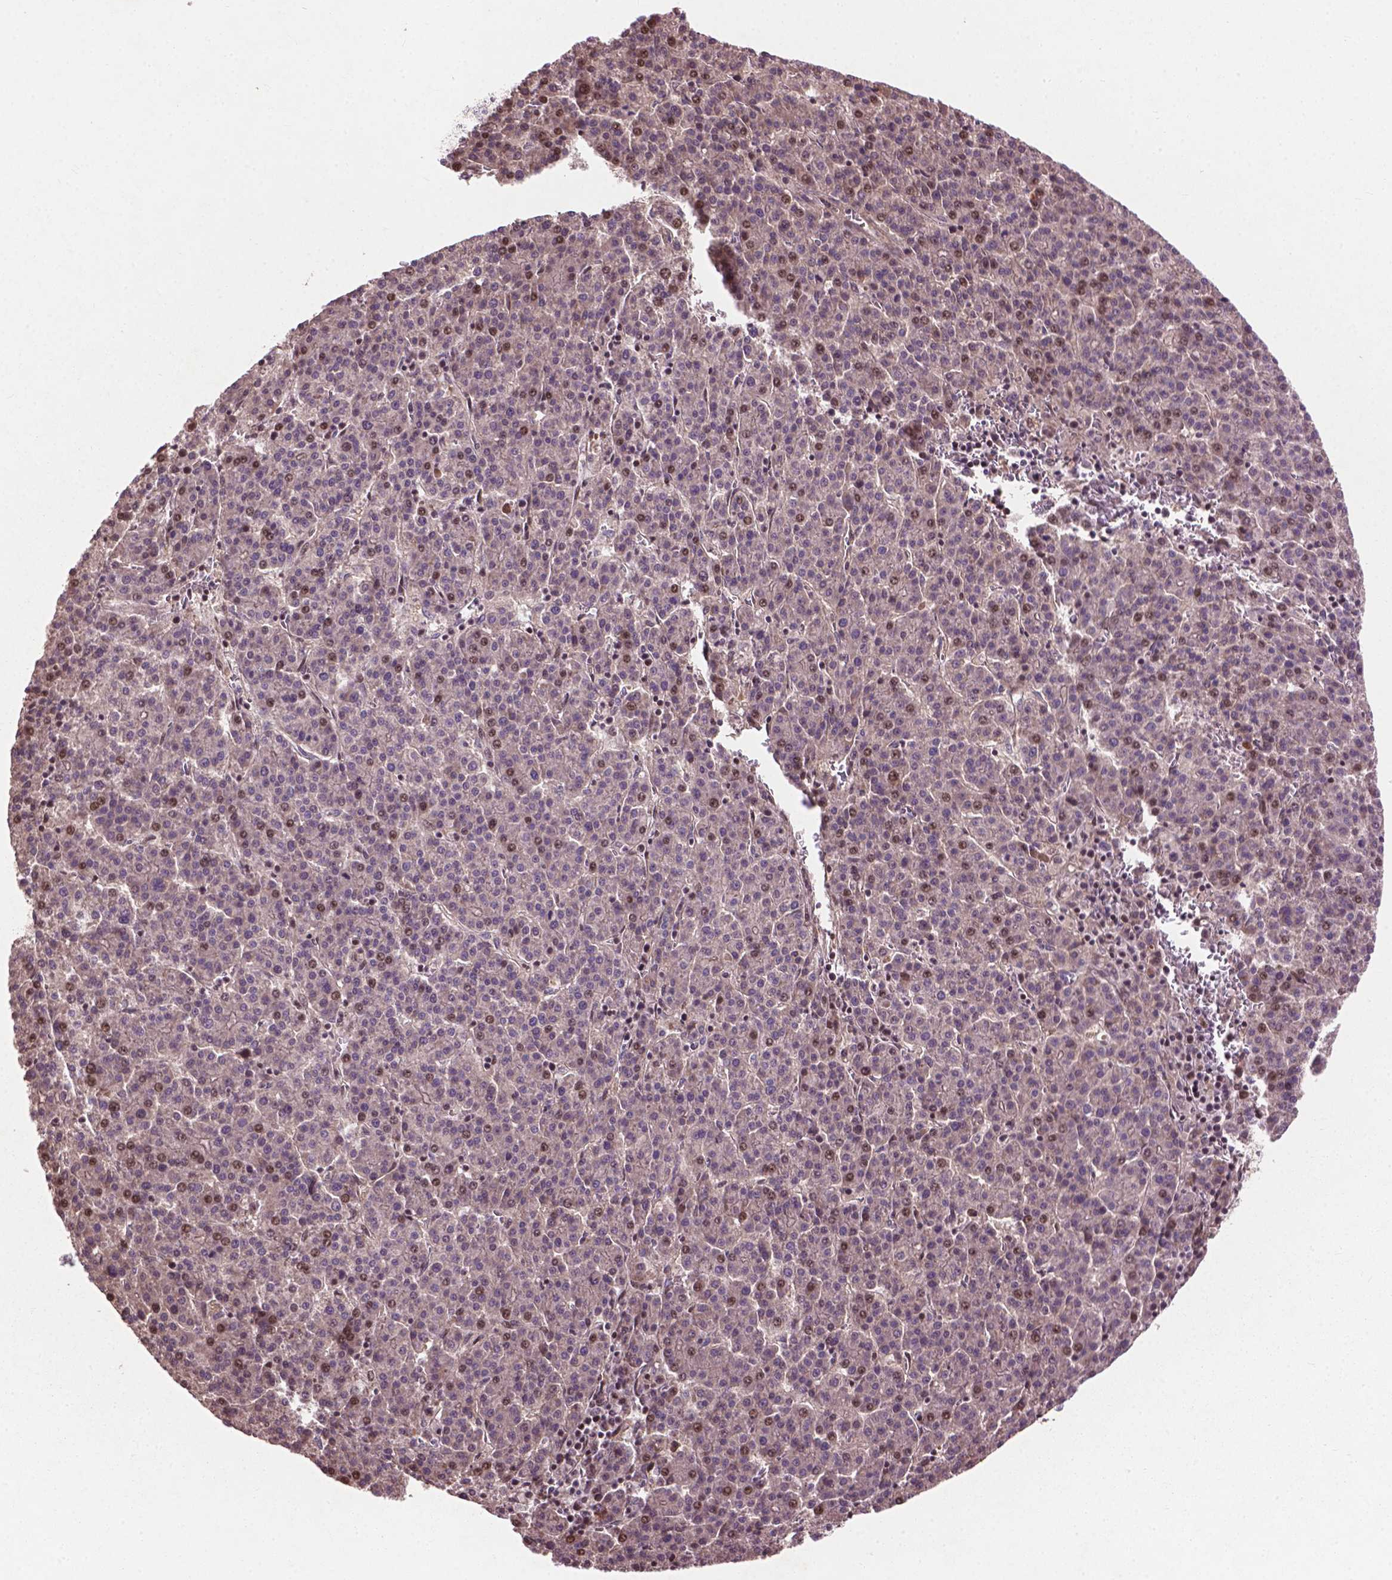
{"staining": {"intensity": "moderate", "quantity": "<25%", "location": "nuclear"}, "tissue": "liver cancer", "cell_type": "Tumor cells", "image_type": "cancer", "snomed": [{"axis": "morphology", "description": "Carcinoma, Hepatocellular, NOS"}, {"axis": "topography", "description": "Liver"}], "caption": "This is an image of IHC staining of liver cancer, which shows moderate positivity in the nuclear of tumor cells.", "gene": "B3GALNT2", "patient": {"sex": "female", "age": 58}}